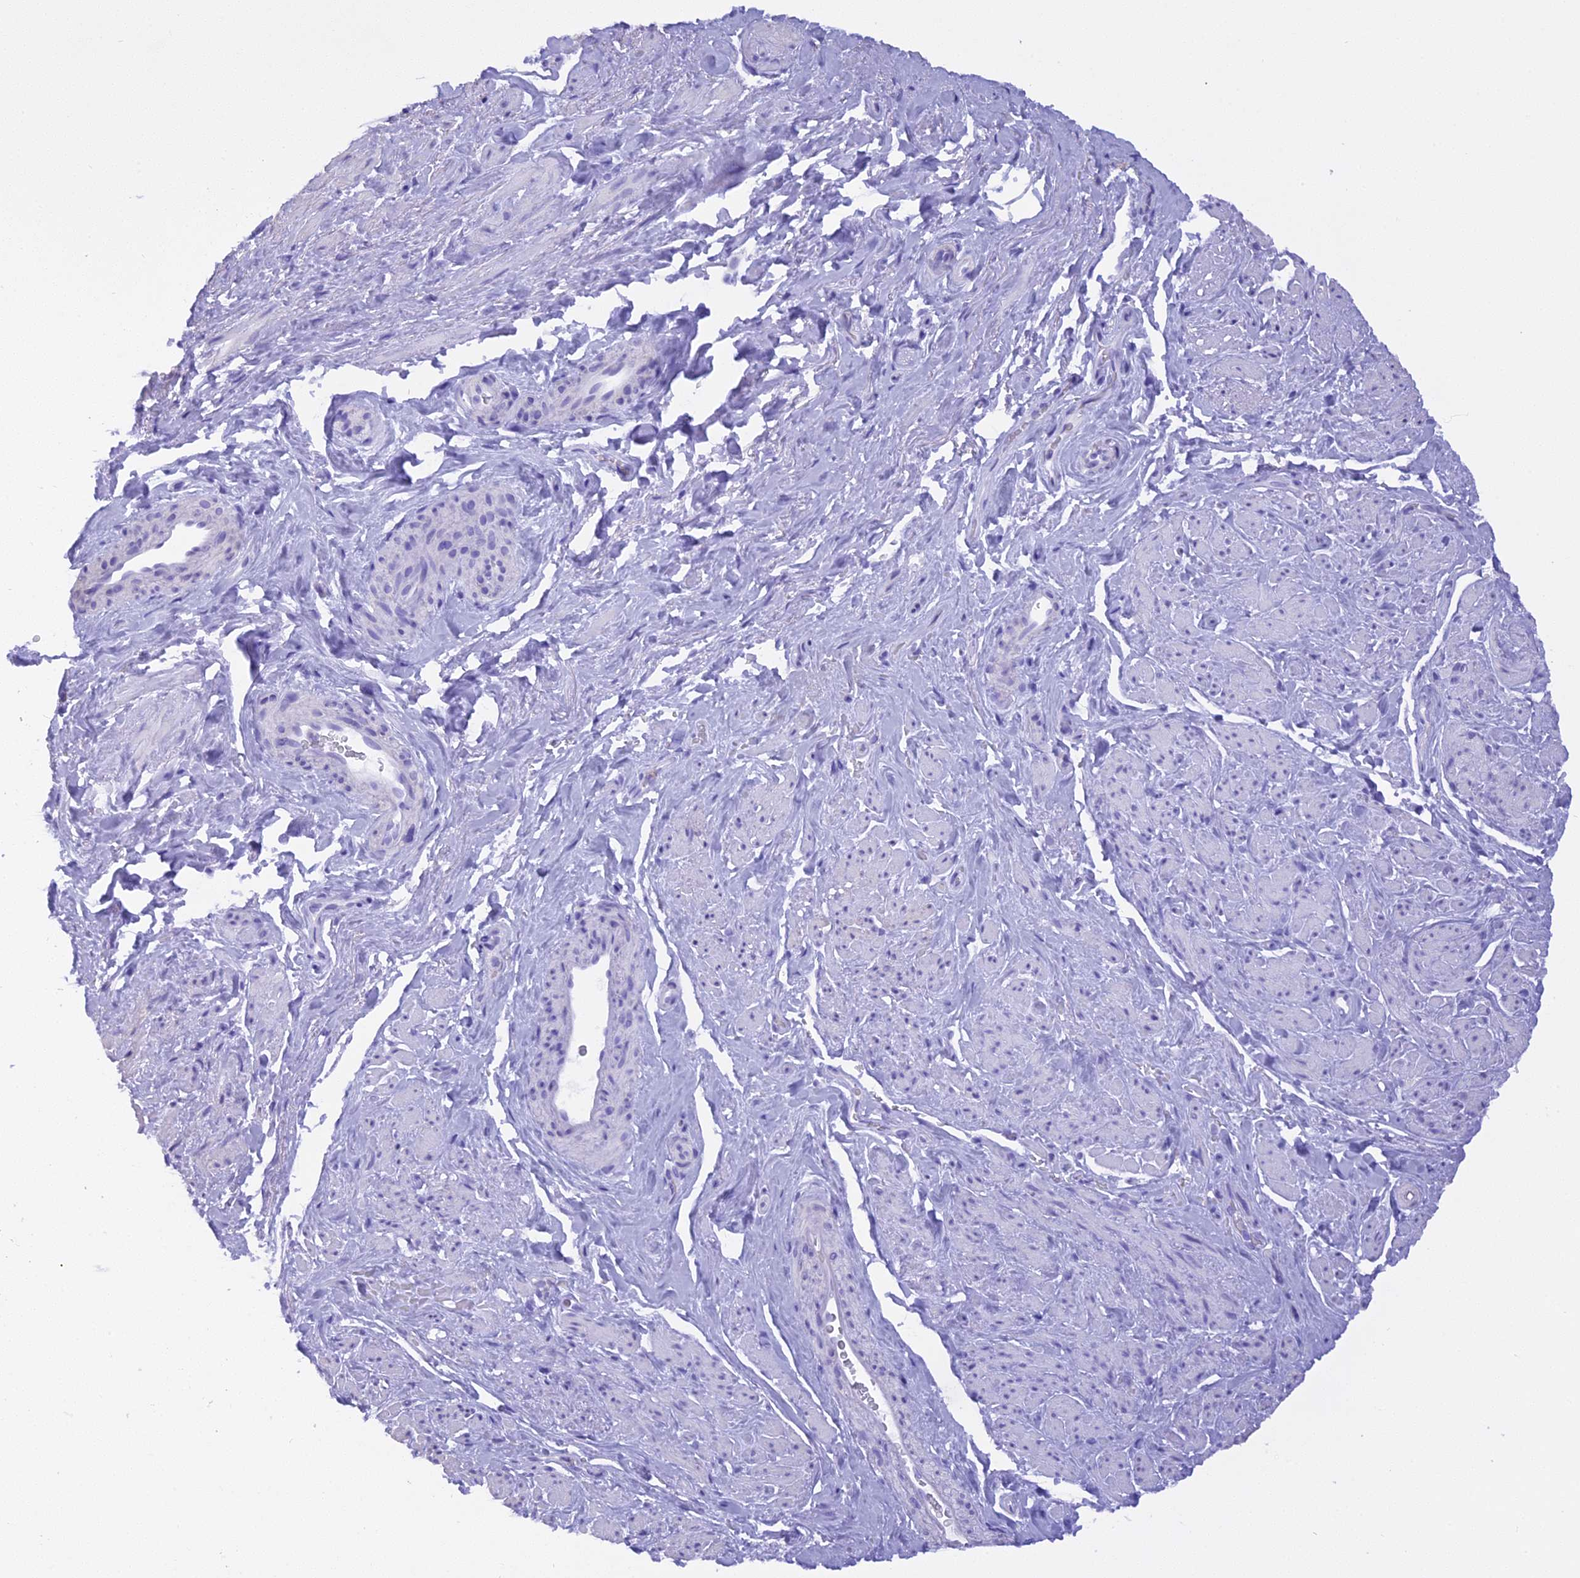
{"staining": {"intensity": "negative", "quantity": "none", "location": "none"}, "tissue": "smooth muscle", "cell_type": "Smooth muscle cells", "image_type": "normal", "snomed": [{"axis": "morphology", "description": "Normal tissue, NOS"}, {"axis": "topography", "description": "Smooth muscle"}, {"axis": "topography", "description": "Peripheral nerve tissue"}], "caption": "DAB immunohistochemical staining of normal human smooth muscle displays no significant expression in smooth muscle cells.", "gene": "TRIM3", "patient": {"sex": "male", "age": 69}}